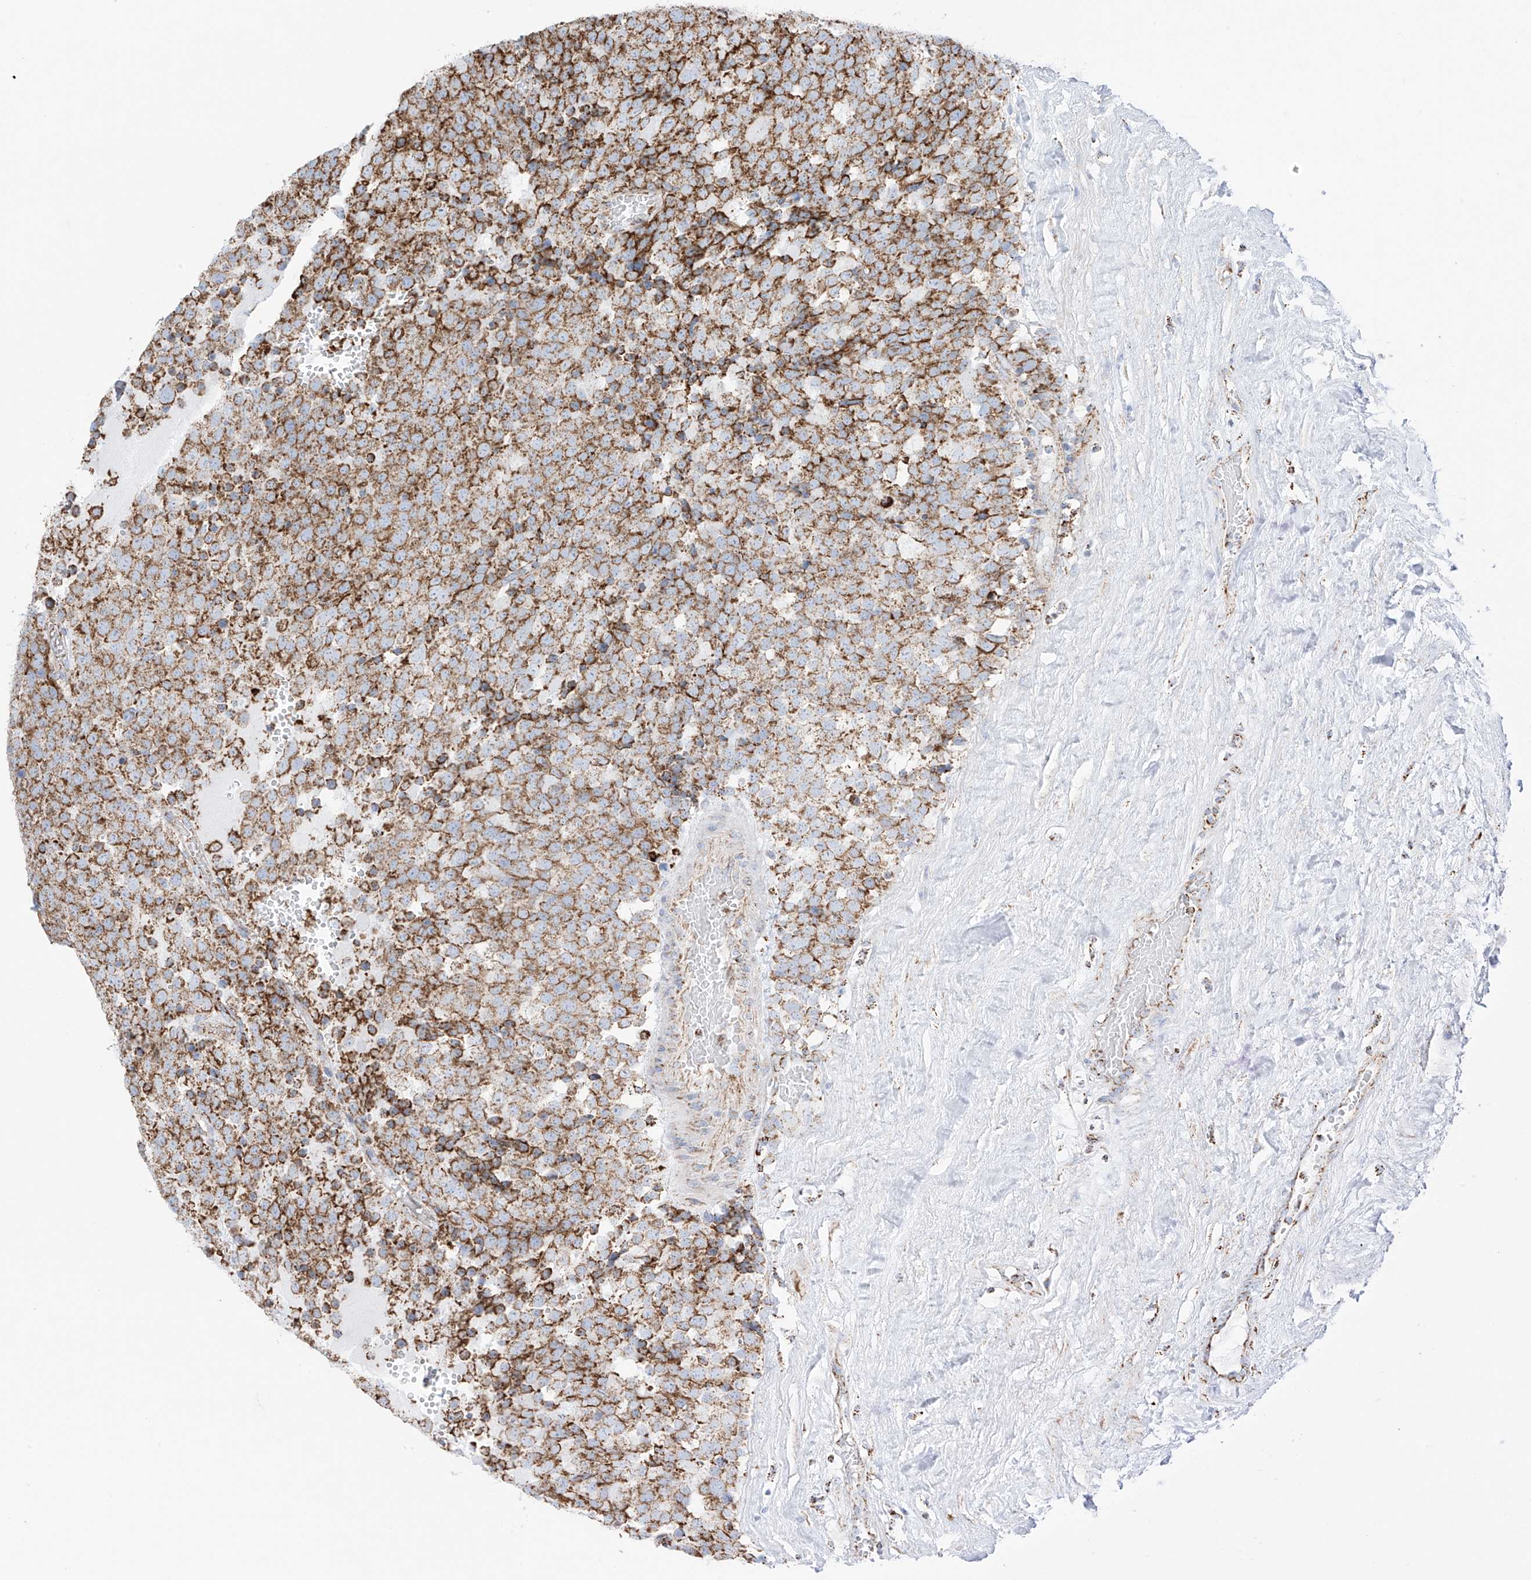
{"staining": {"intensity": "strong", "quantity": ">75%", "location": "cytoplasmic/membranous"}, "tissue": "testis cancer", "cell_type": "Tumor cells", "image_type": "cancer", "snomed": [{"axis": "morphology", "description": "Seminoma, NOS"}, {"axis": "topography", "description": "Testis"}], "caption": "Approximately >75% of tumor cells in testis cancer display strong cytoplasmic/membranous protein expression as visualized by brown immunohistochemical staining.", "gene": "XKR3", "patient": {"sex": "male", "age": 71}}